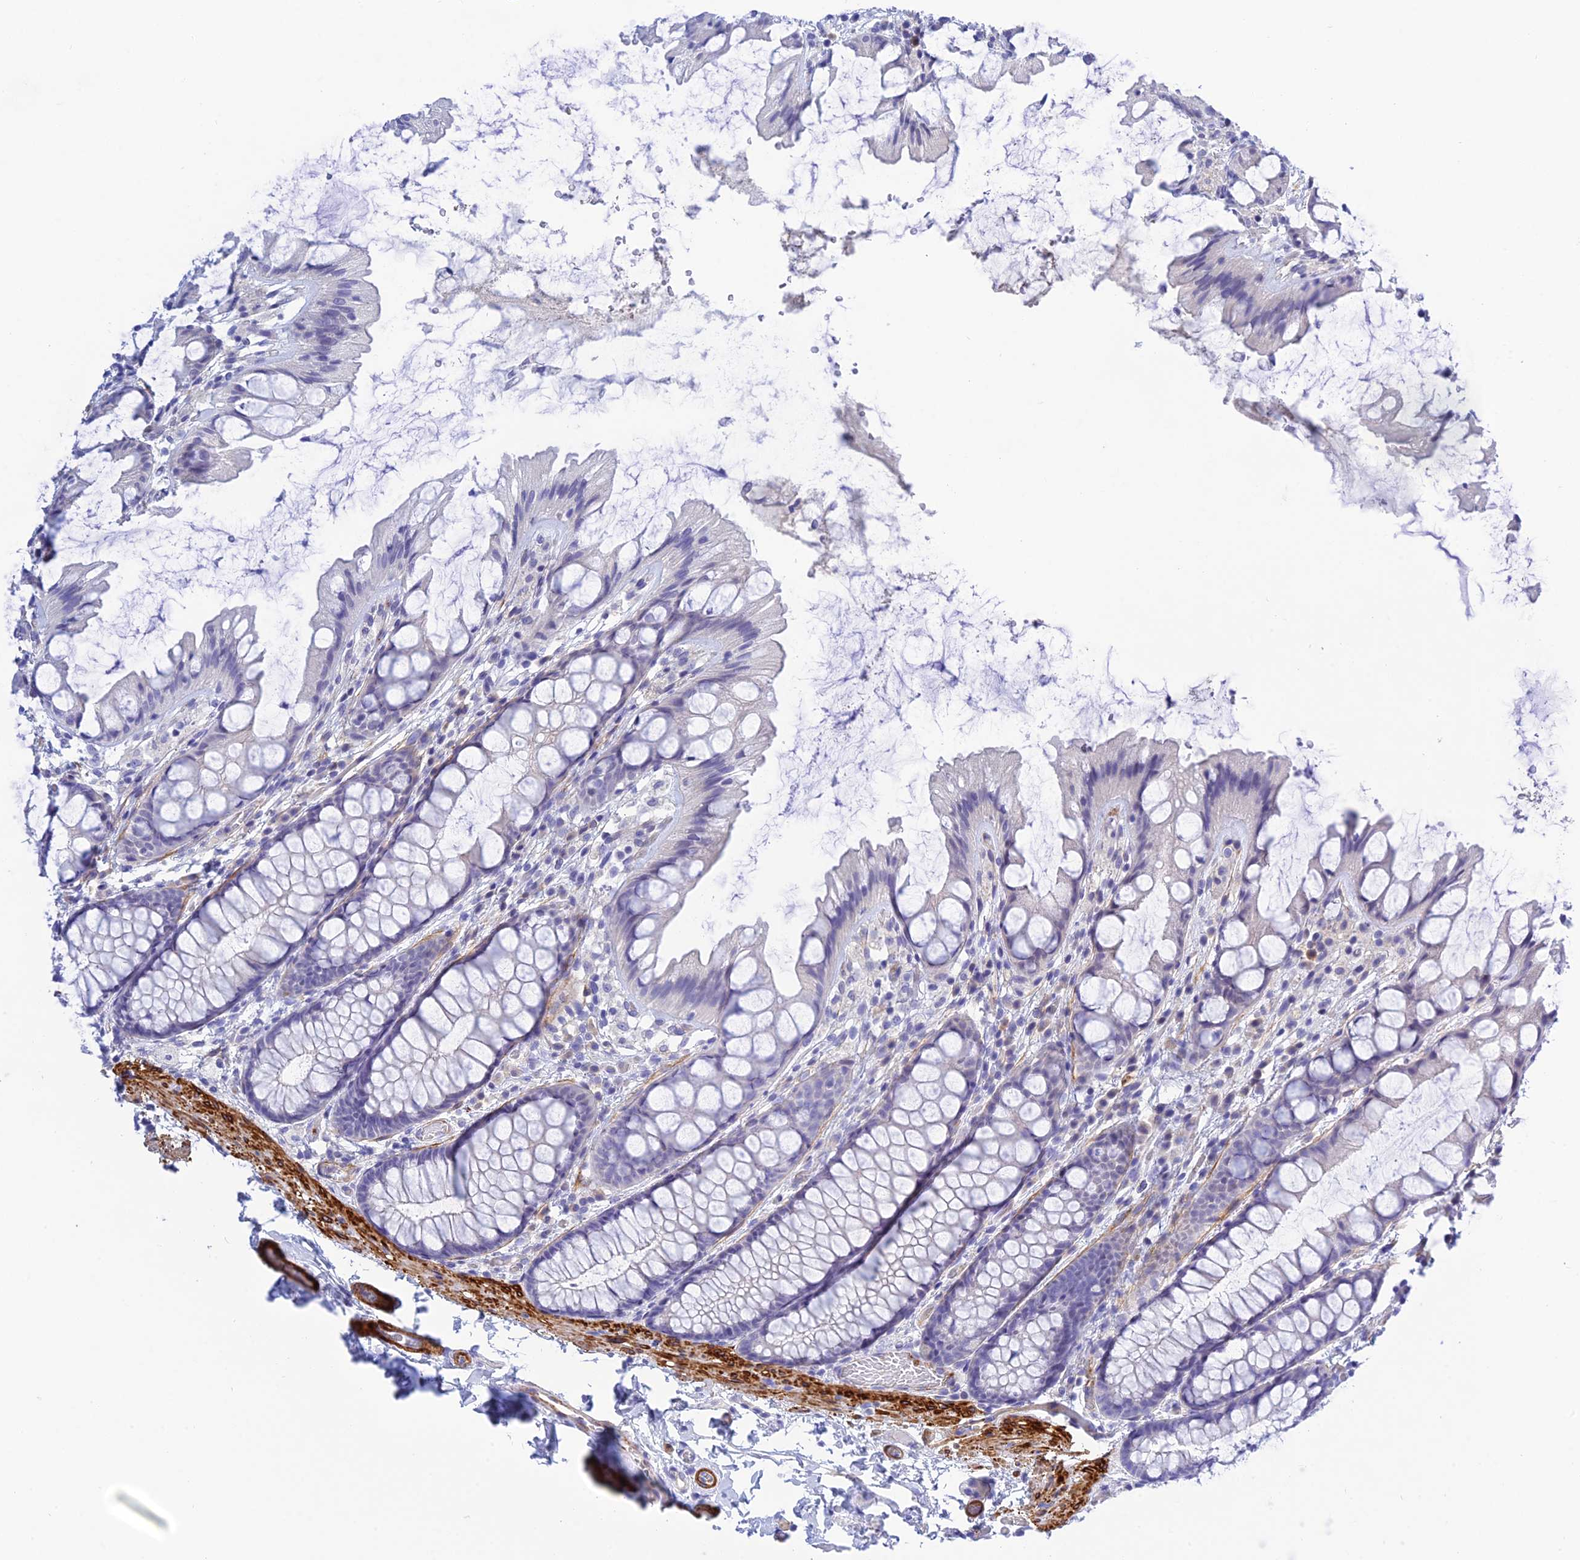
{"staining": {"intensity": "negative", "quantity": "none", "location": "none"}, "tissue": "colon", "cell_type": "Endothelial cells", "image_type": "normal", "snomed": [{"axis": "morphology", "description": "Normal tissue, NOS"}, {"axis": "topography", "description": "Colon"}], "caption": "This is an immunohistochemistry micrograph of unremarkable colon. There is no staining in endothelial cells.", "gene": "ZDHHC16", "patient": {"sex": "male", "age": 47}}